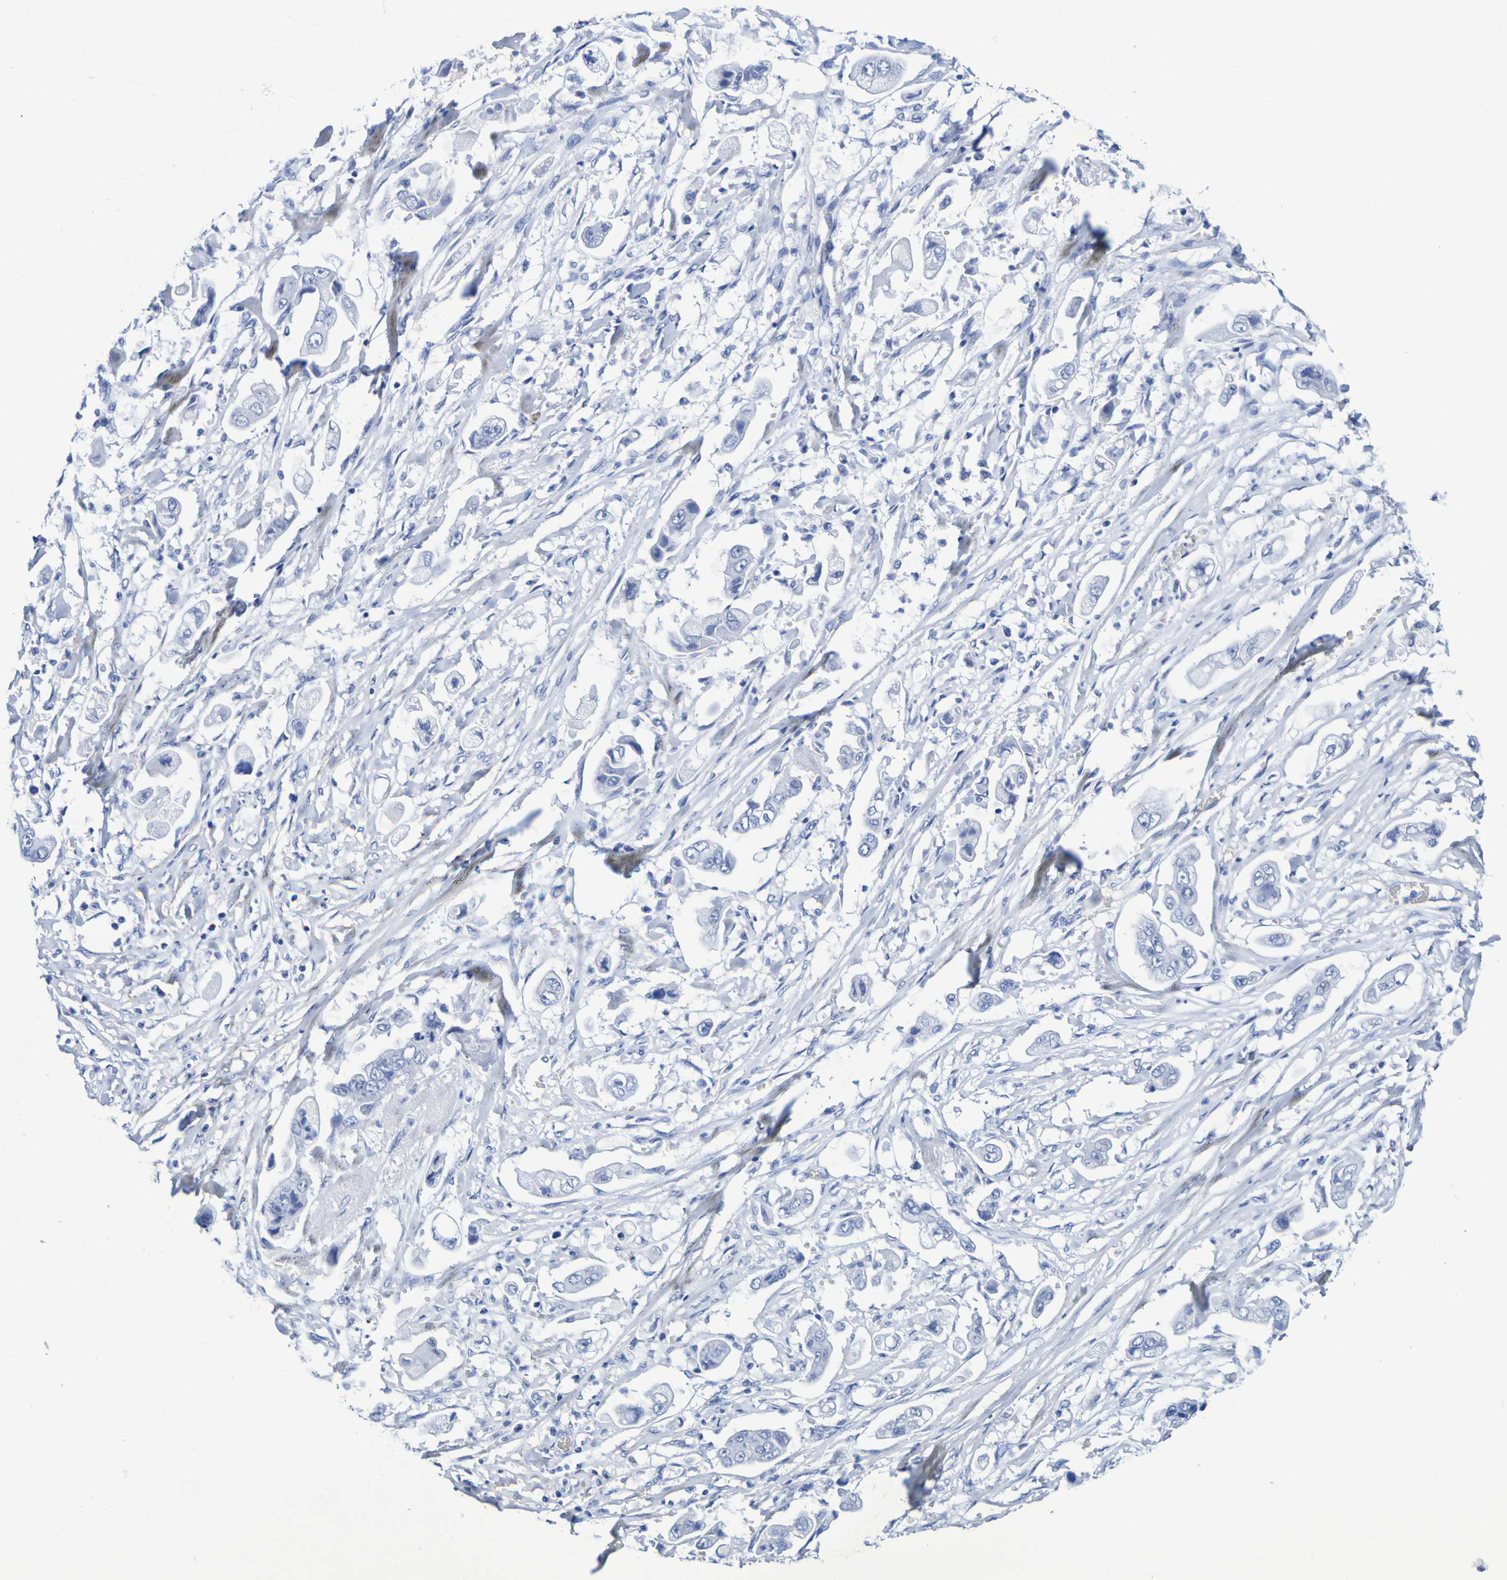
{"staining": {"intensity": "negative", "quantity": "none", "location": "none"}, "tissue": "stomach cancer", "cell_type": "Tumor cells", "image_type": "cancer", "snomed": [{"axis": "morphology", "description": "Adenocarcinoma, NOS"}, {"axis": "topography", "description": "Stomach"}], "caption": "DAB (3,3'-diaminobenzidine) immunohistochemical staining of human stomach adenocarcinoma exhibits no significant expression in tumor cells. Nuclei are stained in blue.", "gene": "DPEP1", "patient": {"sex": "male", "age": 62}}